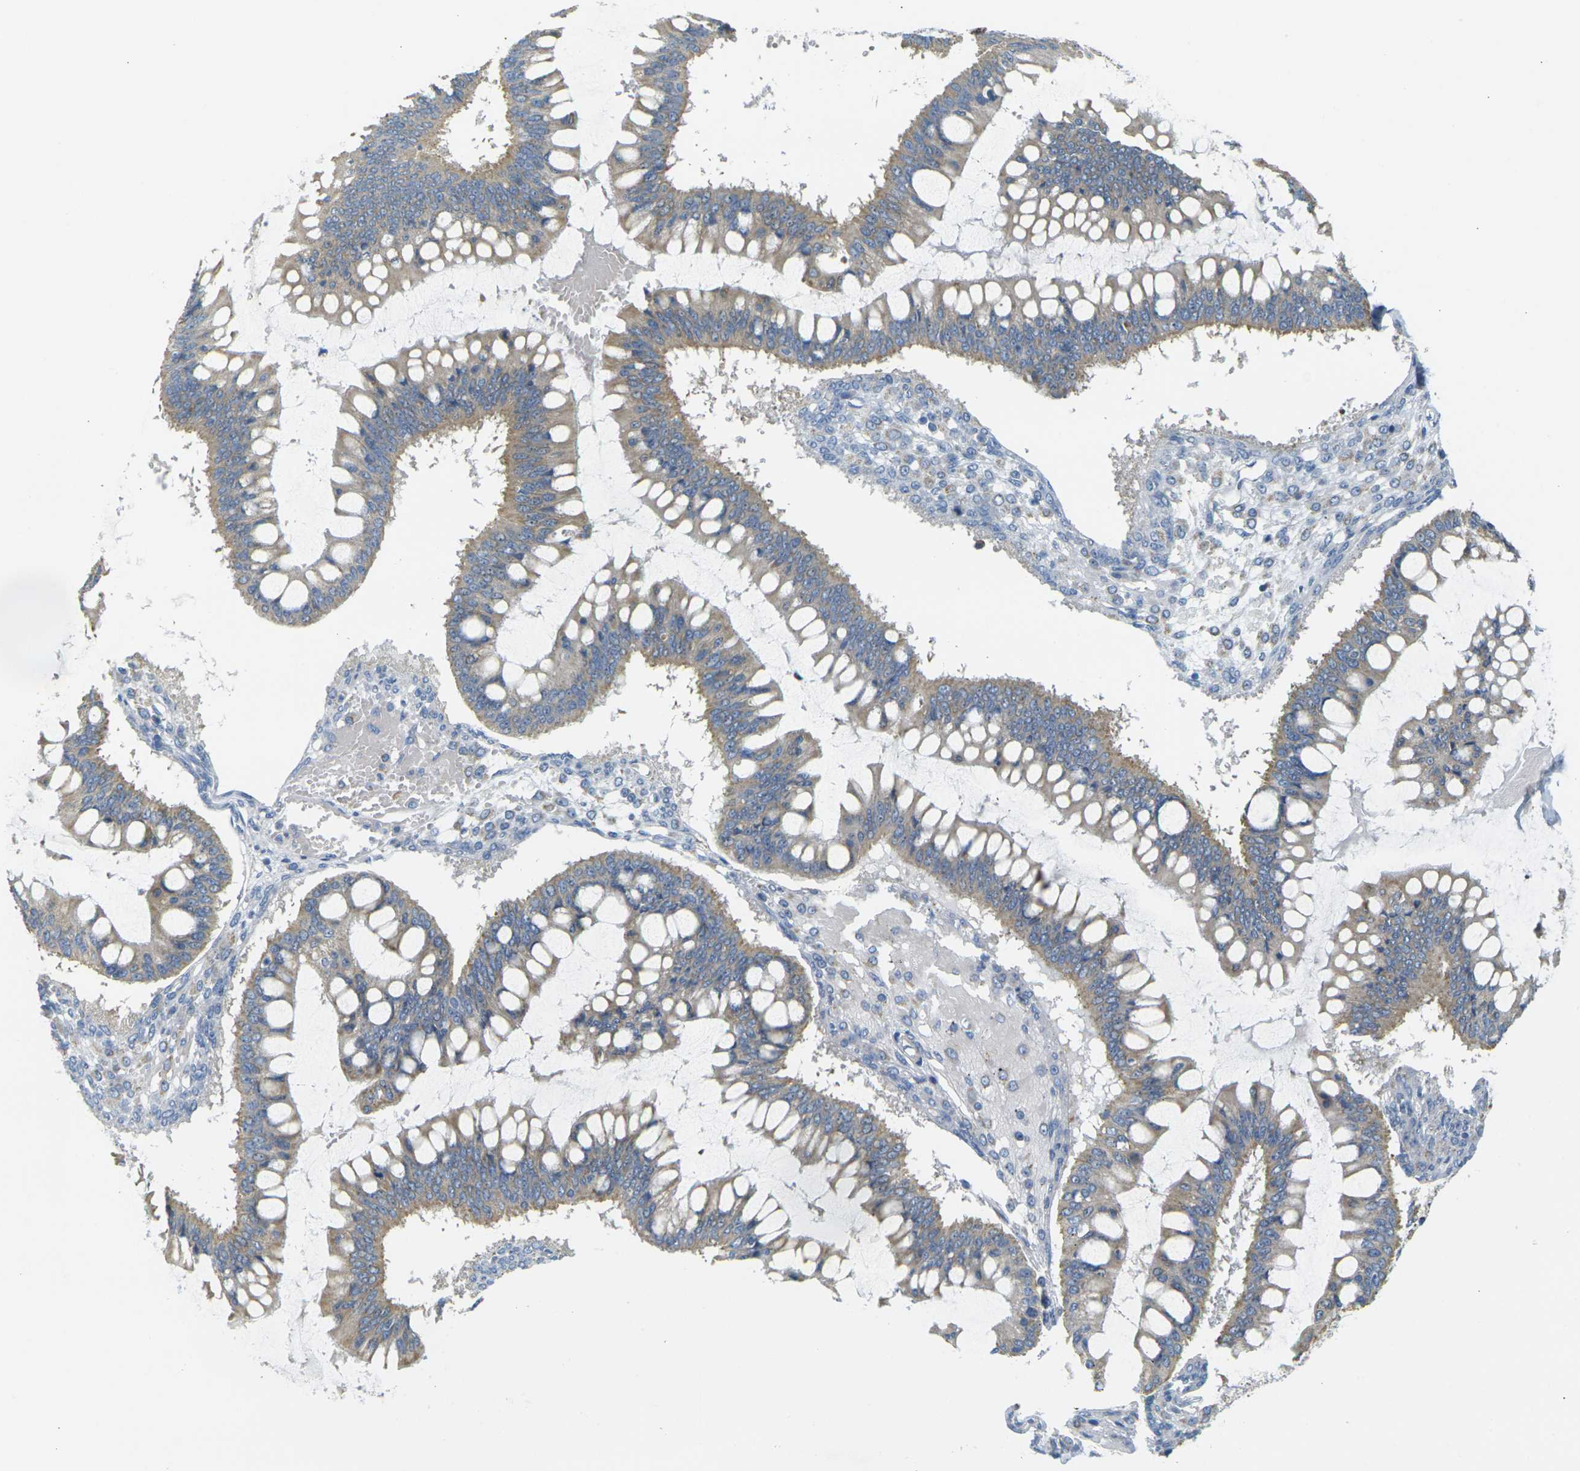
{"staining": {"intensity": "weak", "quantity": ">75%", "location": "cytoplasmic/membranous"}, "tissue": "ovarian cancer", "cell_type": "Tumor cells", "image_type": "cancer", "snomed": [{"axis": "morphology", "description": "Cystadenocarcinoma, mucinous, NOS"}, {"axis": "topography", "description": "Ovary"}], "caption": "Ovarian mucinous cystadenocarcinoma stained with a brown dye exhibits weak cytoplasmic/membranous positive expression in approximately >75% of tumor cells.", "gene": "PARD6B", "patient": {"sex": "female", "age": 73}}